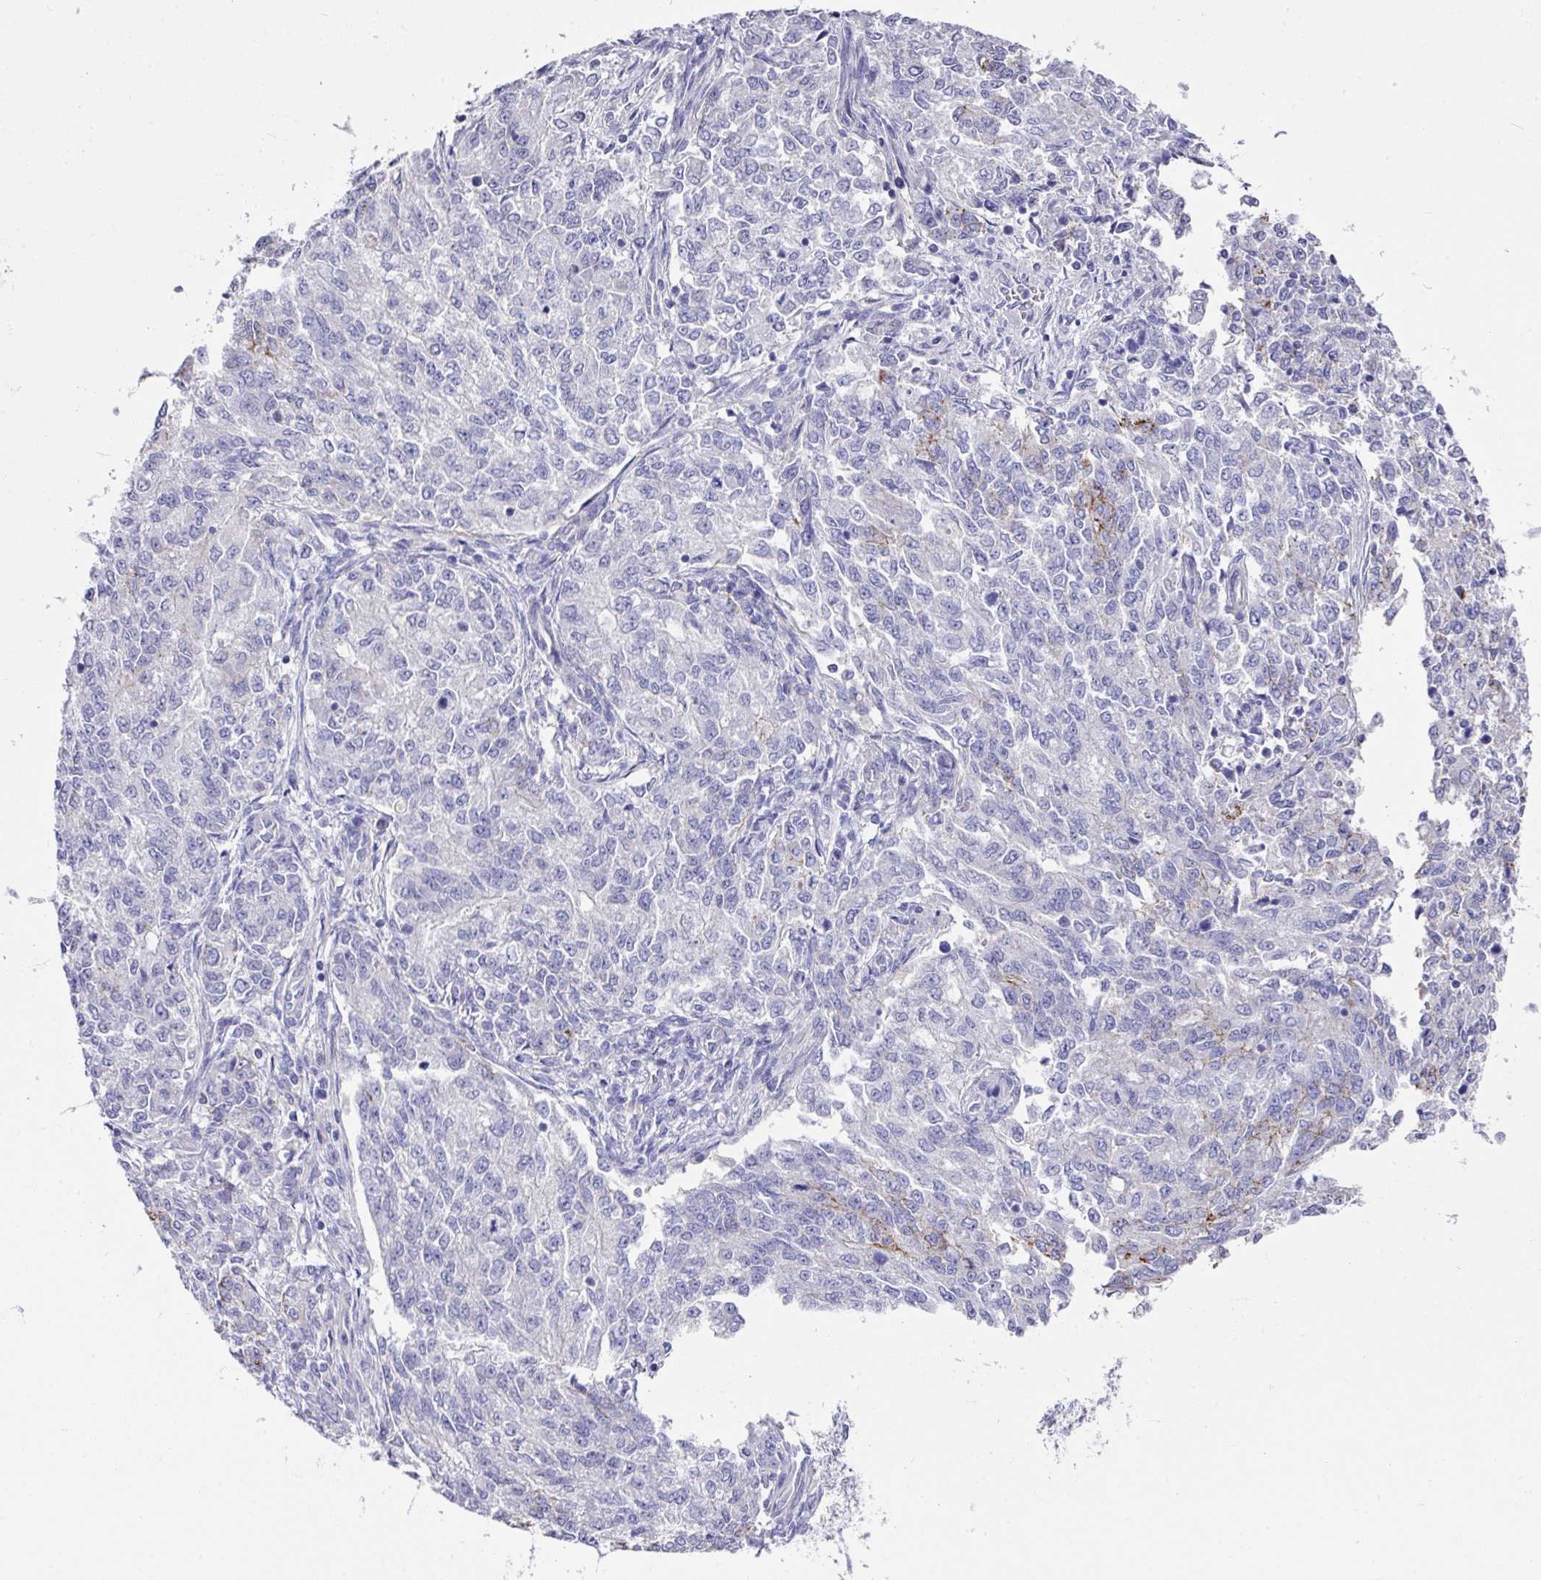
{"staining": {"intensity": "negative", "quantity": "none", "location": "none"}, "tissue": "endometrial cancer", "cell_type": "Tumor cells", "image_type": "cancer", "snomed": [{"axis": "morphology", "description": "Adenocarcinoma, NOS"}, {"axis": "topography", "description": "Endometrium"}], "caption": "High magnification brightfield microscopy of endometrial cancer (adenocarcinoma) stained with DAB (3,3'-diaminobenzidine) (brown) and counterstained with hematoxylin (blue): tumor cells show no significant staining. (IHC, brightfield microscopy, high magnification).", "gene": "CLDN1", "patient": {"sex": "female", "age": 50}}